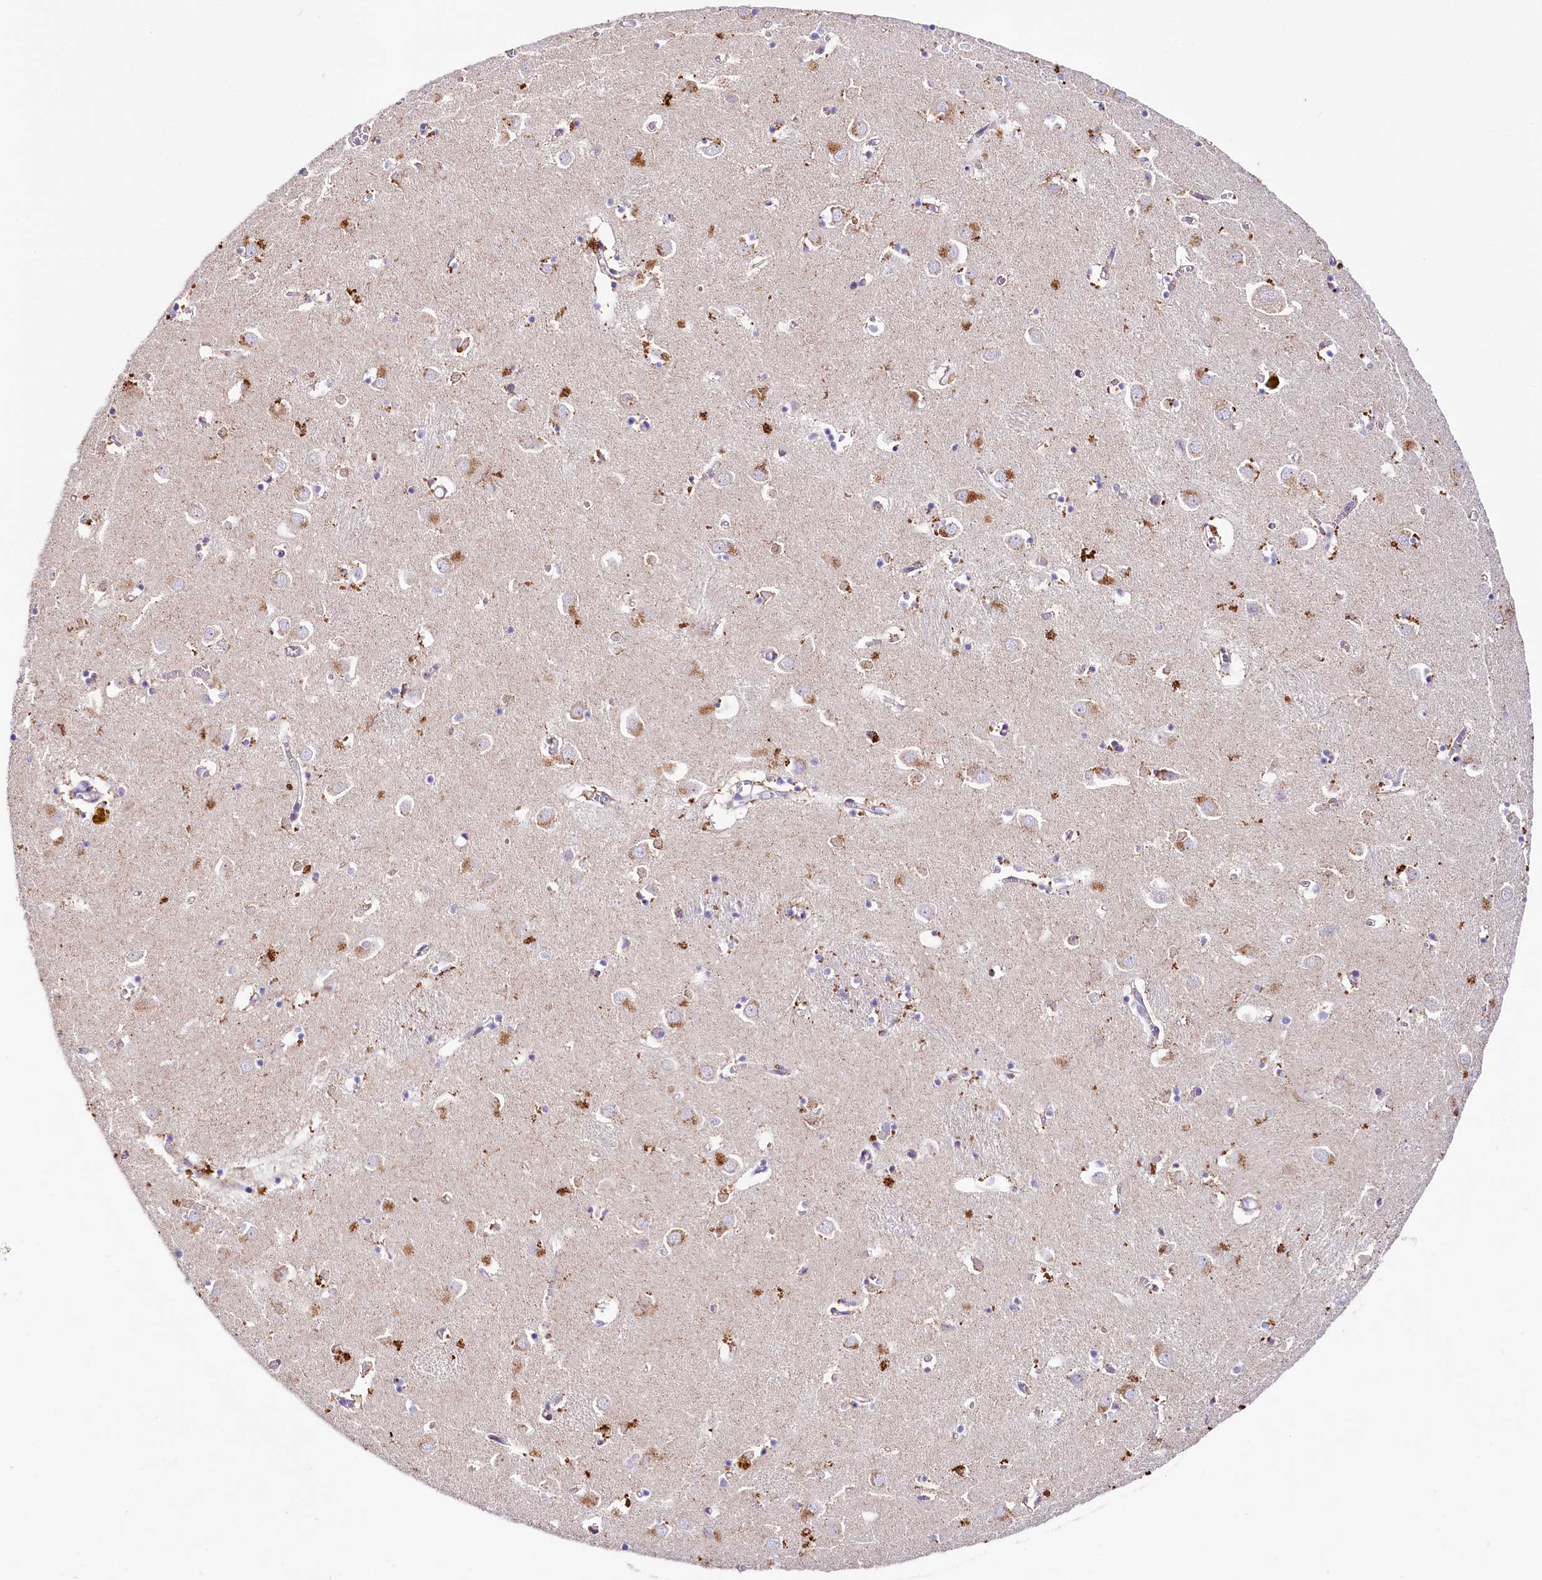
{"staining": {"intensity": "moderate", "quantity": "<25%", "location": "cytoplasmic/membranous"}, "tissue": "caudate", "cell_type": "Glial cells", "image_type": "normal", "snomed": [{"axis": "morphology", "description": "Normal tissue, NOS"}, {"axis": "topography", "description": "Lateral ventricle wall"}], "caption": "Benign caudate demonstrates moderate cytoplasmic/membranous expression in approximately <25% of glial cells, visualized by immunohistochemistry.", "gene": "SACM1L", "patient": {"sex": "male", "age": 70}}